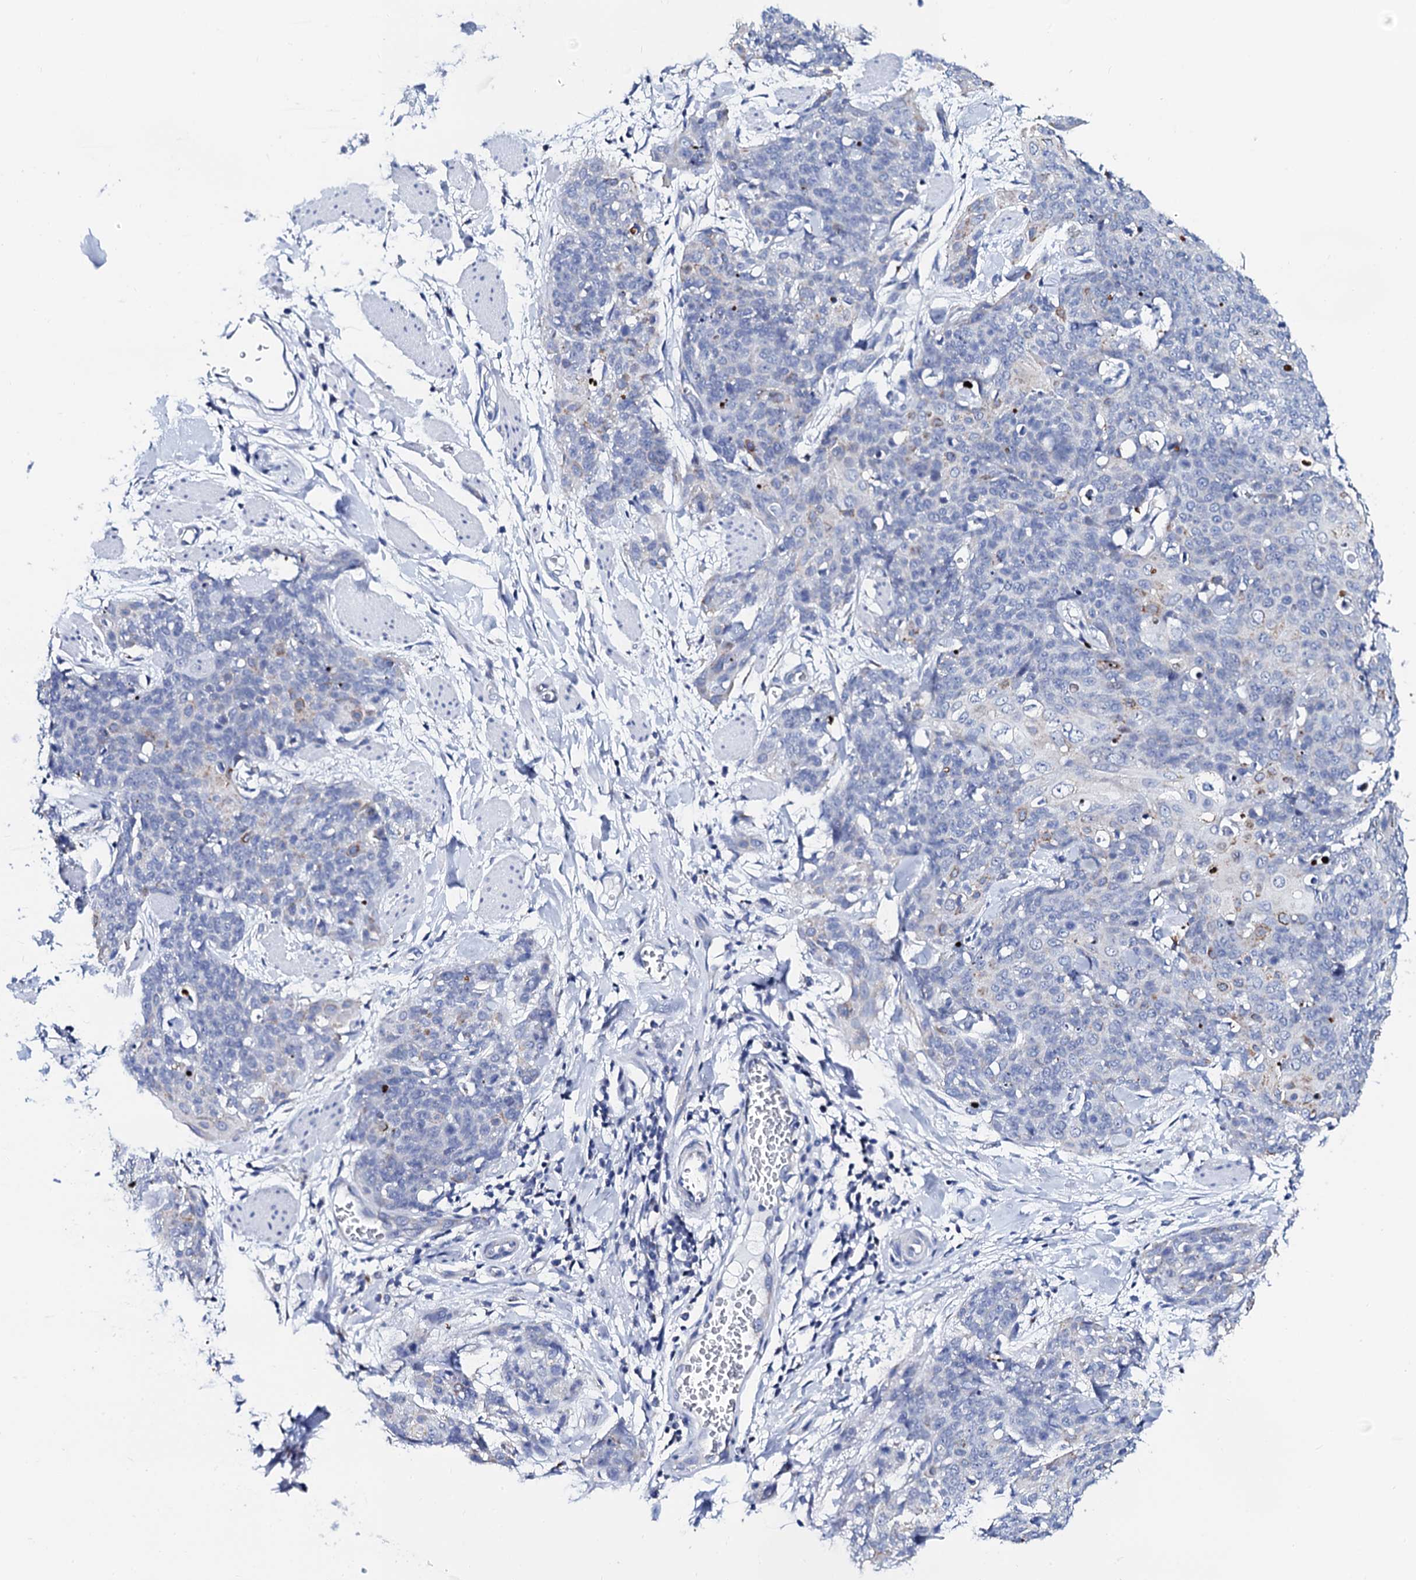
{"staining": {"intensity": "negative", "quantity": "none", "location": "none"}, "tissue": "skin cancer", "cell_type": "Tumor cells", "image_type": "cancer", "snomed": [{"axis": "morphology", "description": "Squamous cell carcinoma, NOS"}, {"axis": "topography", "description": "Skin"}, {"axis": "topography", "description": "Vulva"}], "caption": "Immunohistochemical staining of human squamous cell carcinoma (skin) shows no significant positivity in tumor cells.", "gene": "ACADSB", "patient": {"sex": "female", "age": 85}}